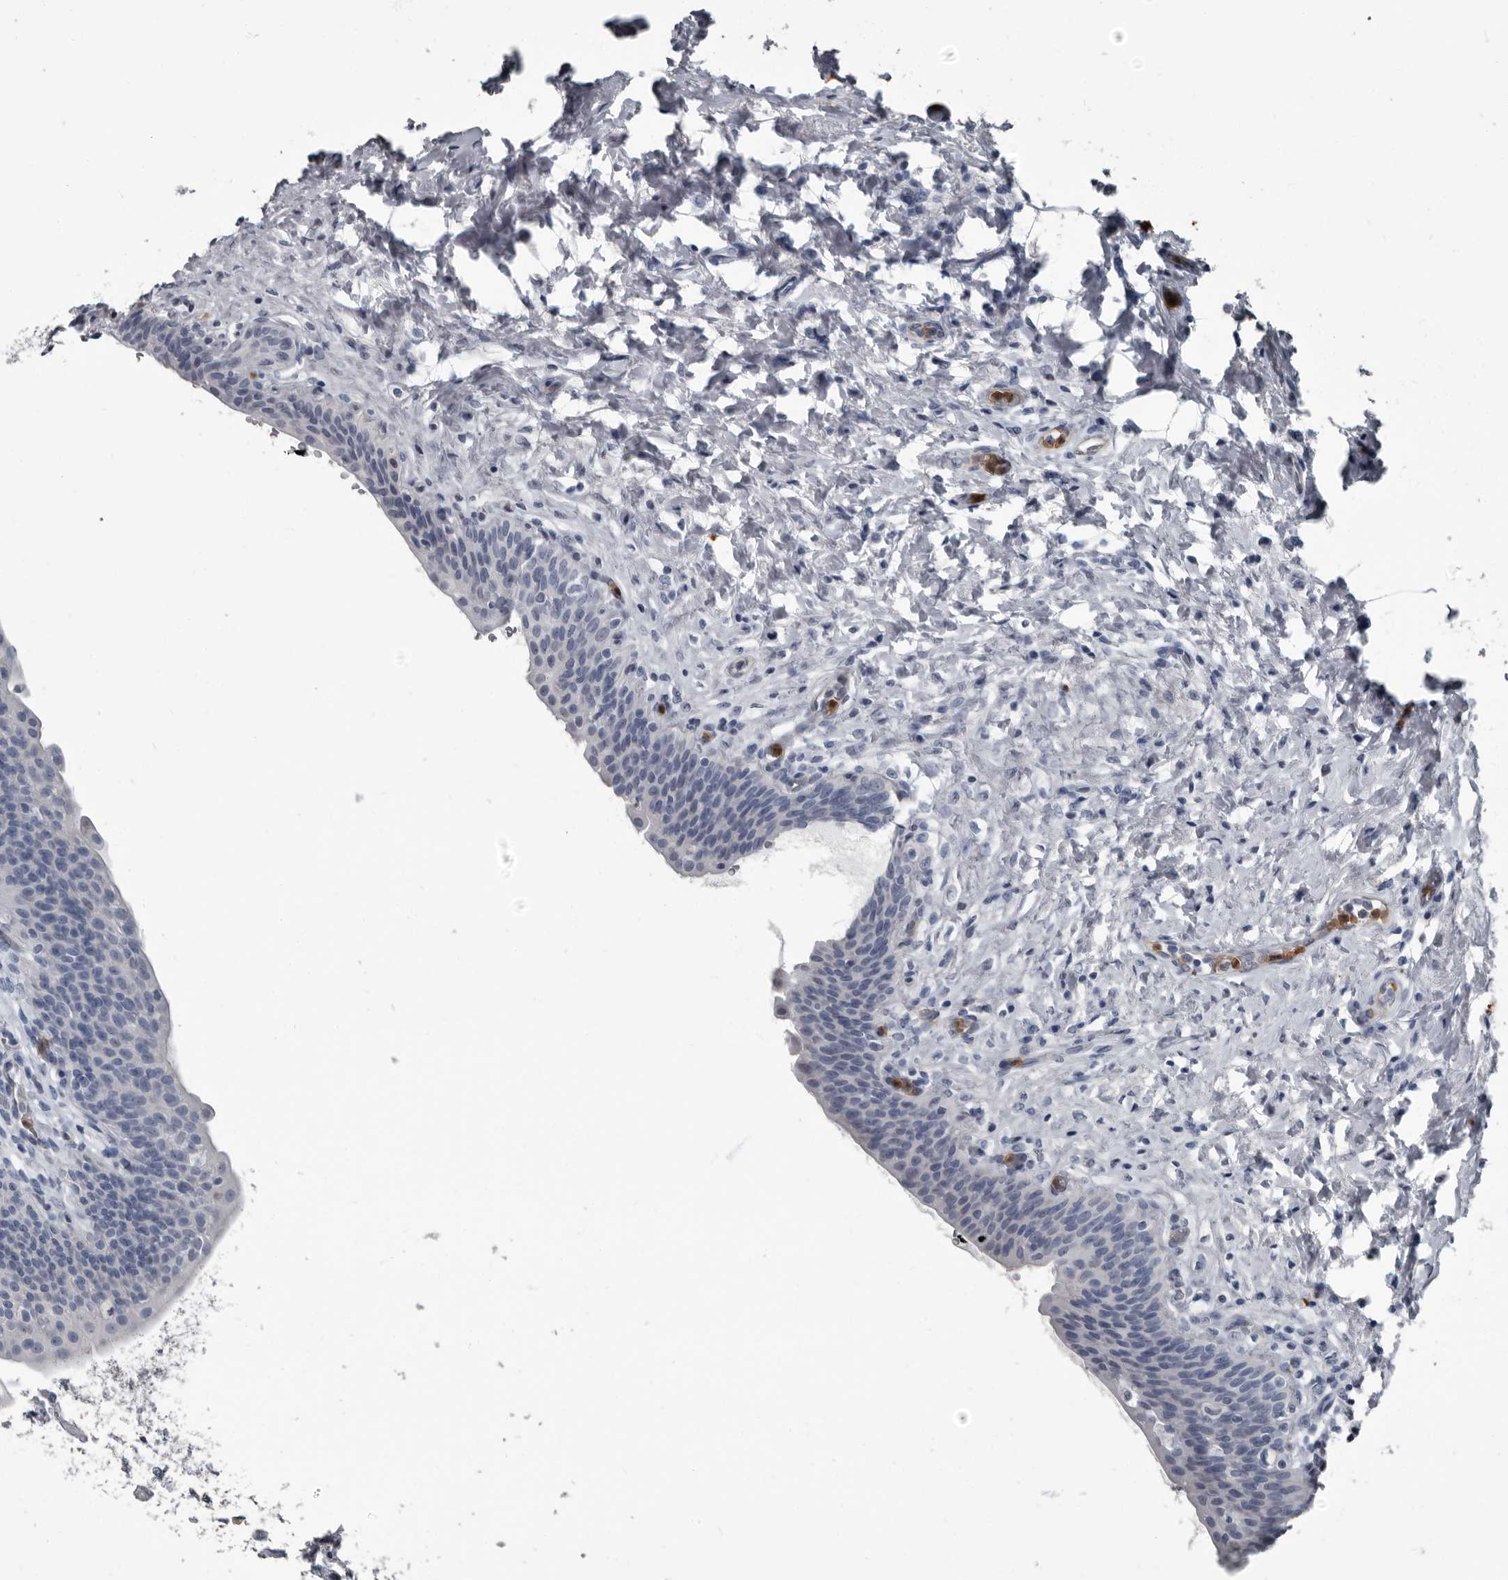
{"staining": {"intensity": "negative", "quantity": "none", "location": "none"}, "tissue": "urinary bladder", "cell_type": "Urothelial cells", "image_type": "normal", "snomed": [{"axis": "morphology", "description": "Normal tissue, NOS"}, {"axis": "topography", "description": "Urinary bladder"}], "caption": "An IHC histopathology image of normal urinary bladder is shown. There is no staining in urothelial cells of urinary bladder. (DAB (3,3'-diaminobenzidine) IHC, high magnification).", "gene": "TPD52L1", "patient": {"sex": "male", "age": 83}}